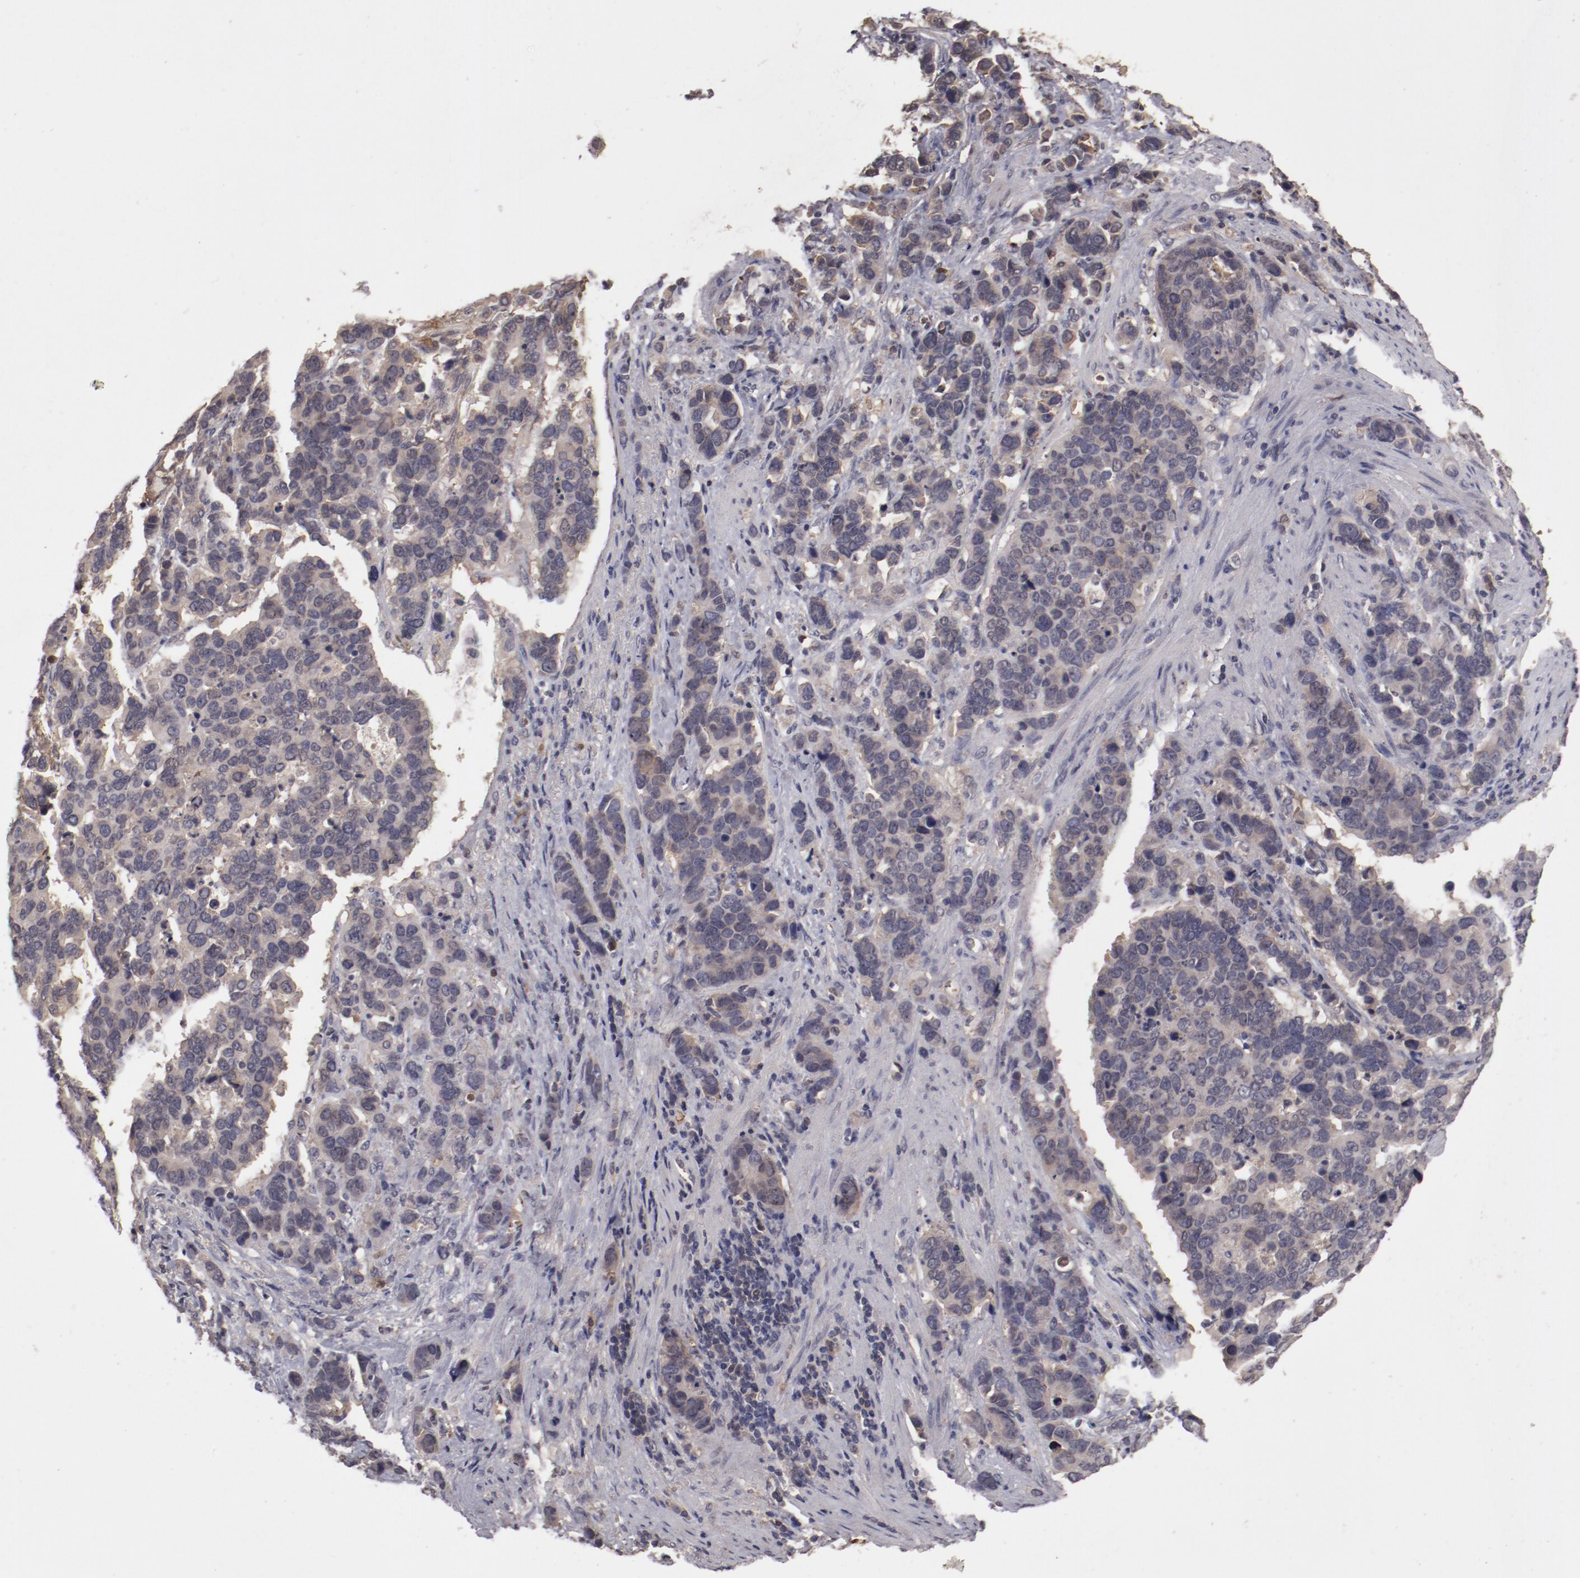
{"staining": {"intensity": "weak", "quantity": "<25%", "location": "cytoplasmic/membranous"}, "tissue": "stomach cancer", "cell_type": "Tumor cells", "image_type": "cancer", "snomed": [{"axis": "morphology", "description": "Adenocarcinoma, NOS"}, {"axis": "topography", "description": "Stomach, upper"}], "caption": "High magnification brightfield microscopy of stomach cancer (adenocarcinoma) stained with DAB (brown) and counterstained with hematoxylin (blue): tumor cells show no significant positivity. (DAB (3,3'-diaminobenzidine) immunohistochemistry (IHC), high magnification).", "gene": "CP", "patient": {"sex": "male", "age": 71}}